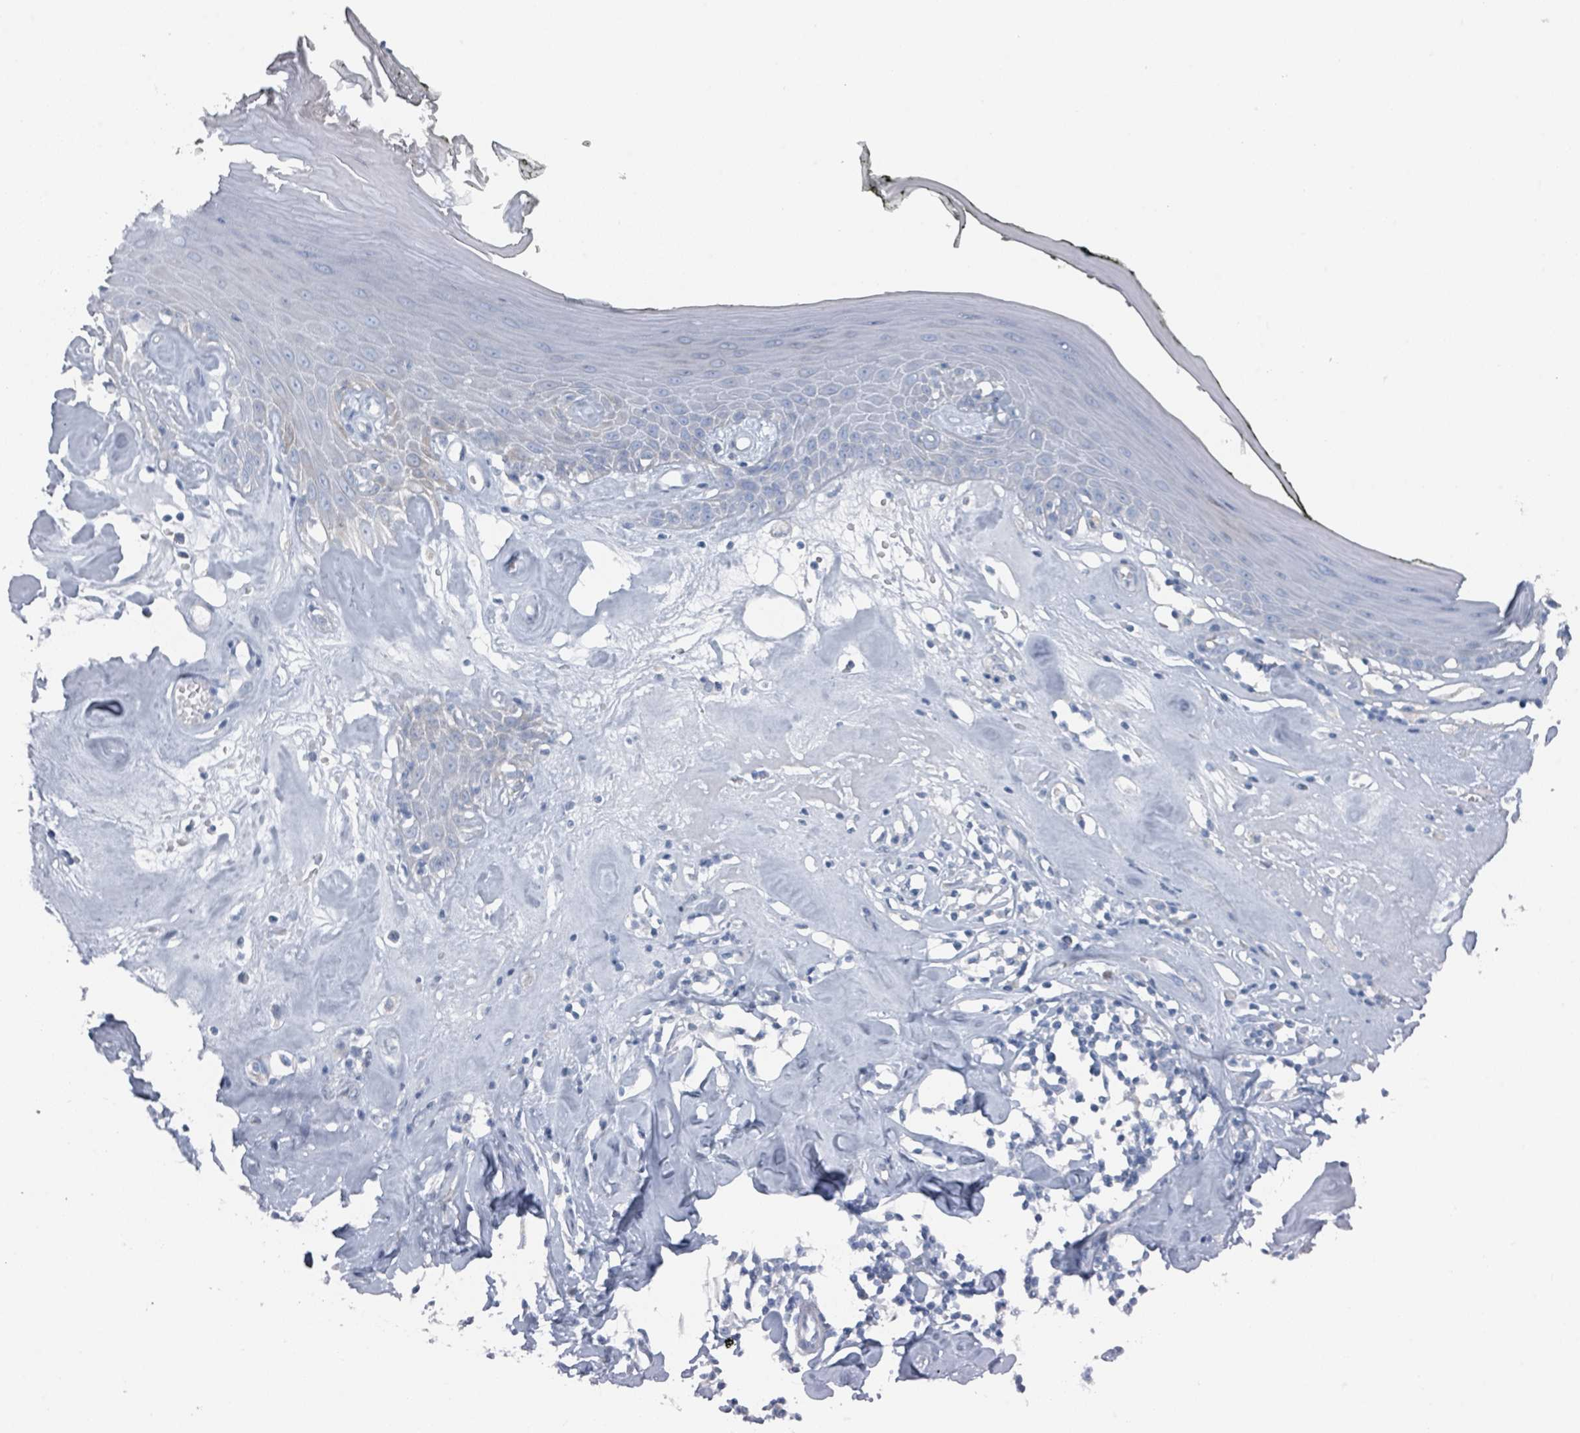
{"staining": {"intensity": "negative", "quantity": "none", "location": "none"}, "tissue": "skin", "cell_type": "Epidermal cells", "image_type": "normal", "snomed": [{"axis": "morphology", "description": "Normal tissue, NOS"}, {"axis": "morphology", "description": "Inflammation, NOS"}, {"axis": "topography", "description": "Vulva"}], "caption": "Epidermal cells show no significant protein positivity in normal skin. The staining is performed using DAB brown chromogen with nuclei counter-stained in using hematoxylin.", "gene": "GAMT", "patient": {"sex": "female", "age": 84}}